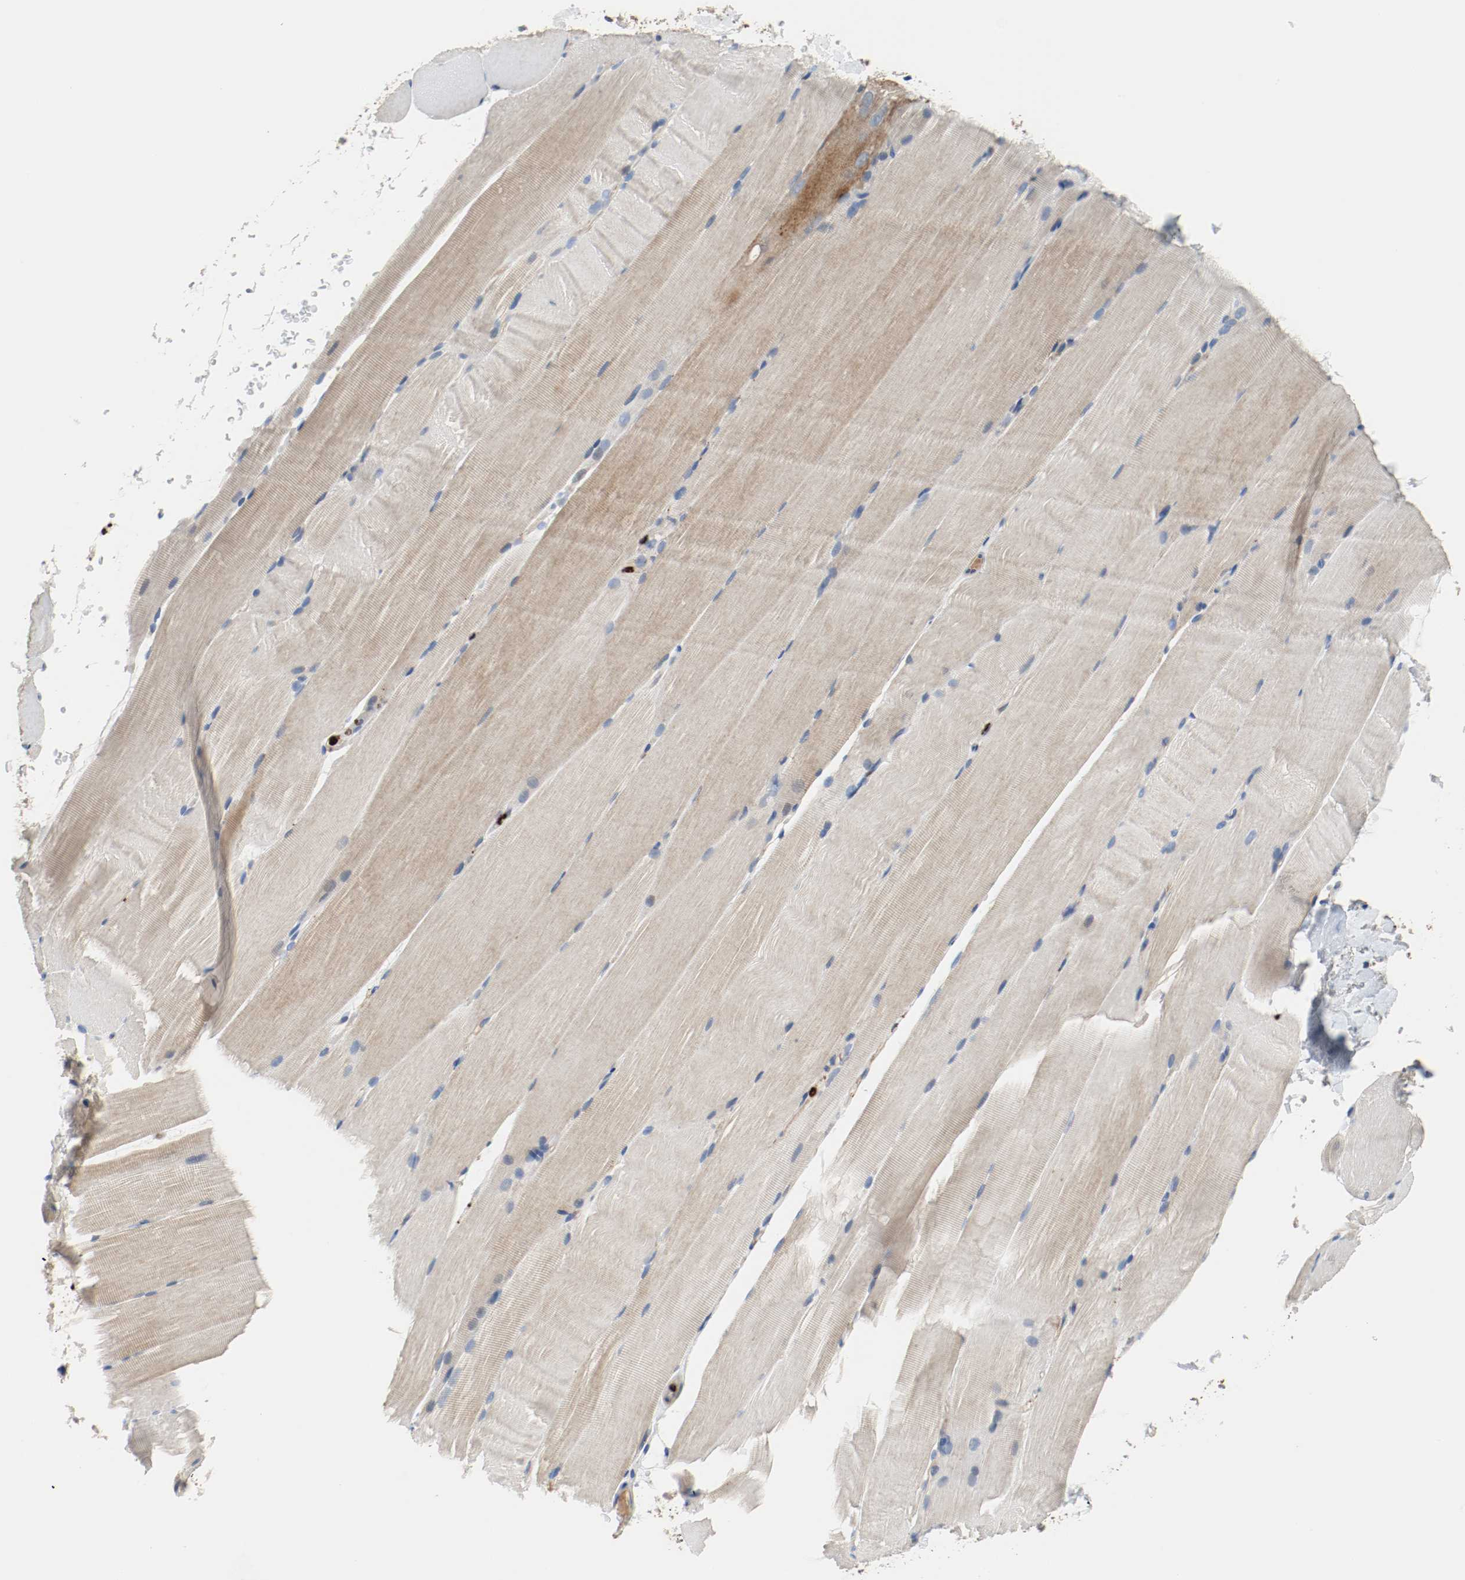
{"staining": {"intensity": "weak", "quantity": "25%-75%", "location": "cytoplasmic/membranous"}, "tissue": "skeletal muscle", "cell_type": "Myocytes", "image_type": "normal", "snomed": [{"axis": "morphology", "description": "Normal tissue, NOS"}, {"axis": "topography", "description": "Skeletal muscle"}, {"axis": "topography", "description": "Parathyroid gland"}], "caption": "IHC histopathology image of unremarkable human skeletal muscle stained for a protein (brown), which demonstrates low levels of weak cytoplasmic/membranous staining in approximately 25%-75% of myocytes.", "gene": "BLK", "patient": {"sex": "female", "age": 37}}